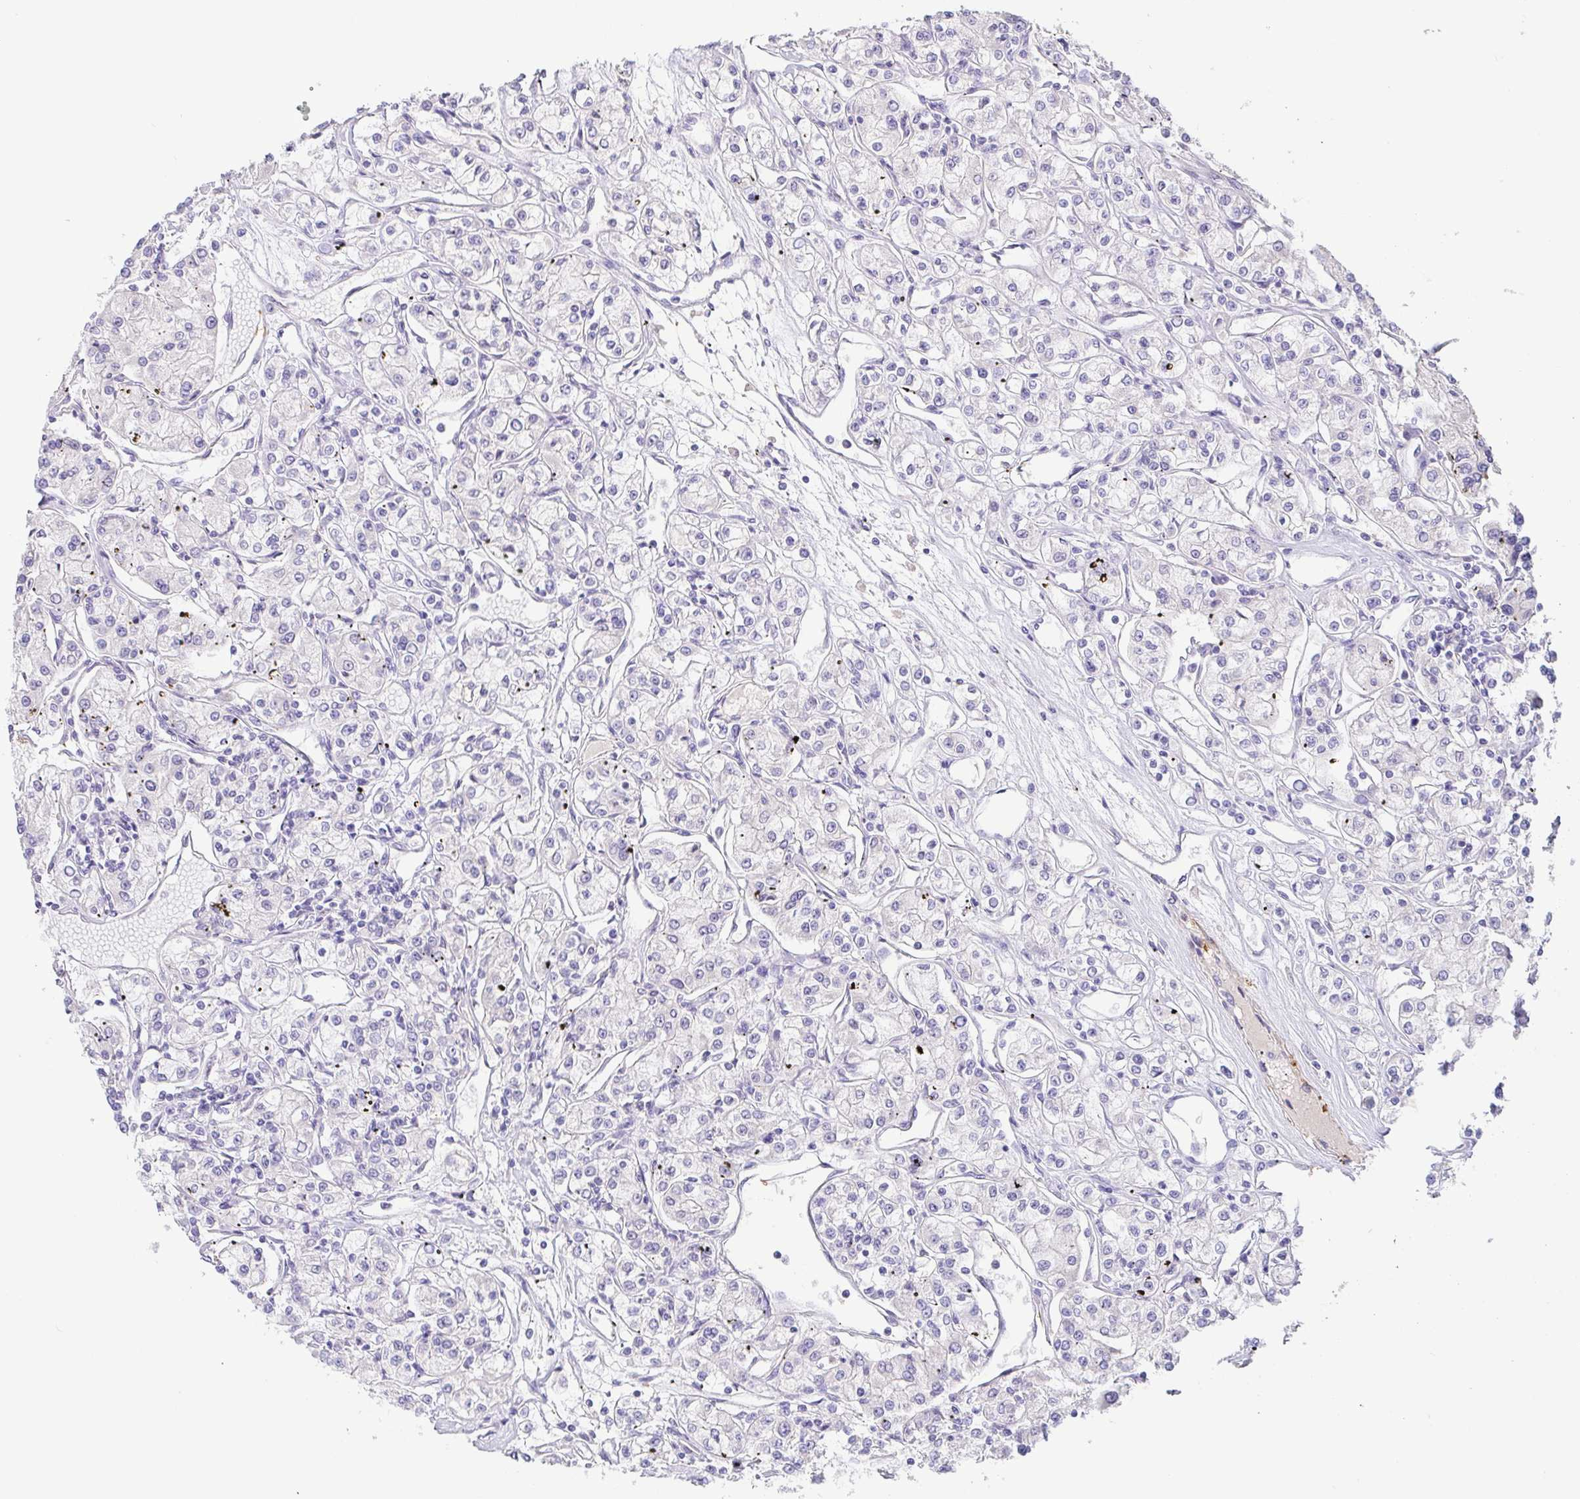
{"staining": {"intensity": "negative", "quantity": "none", "location": "none"}, "tissue": "renal cancer", "cell_type": "Tumor cells", "image_type": "cancer", "snomed": [{"axis": "morphology", "description": "Adenocarcinoma, NOS"}, {"axis": "topography", "description": "Kidney"}], "caption": "This is an immunohistochemistry (IHC) micrograph of renal cancer. There is no expression in tumor cells.", "gene": "PYGM", "patient": {"sex": "female", "age": 59}}